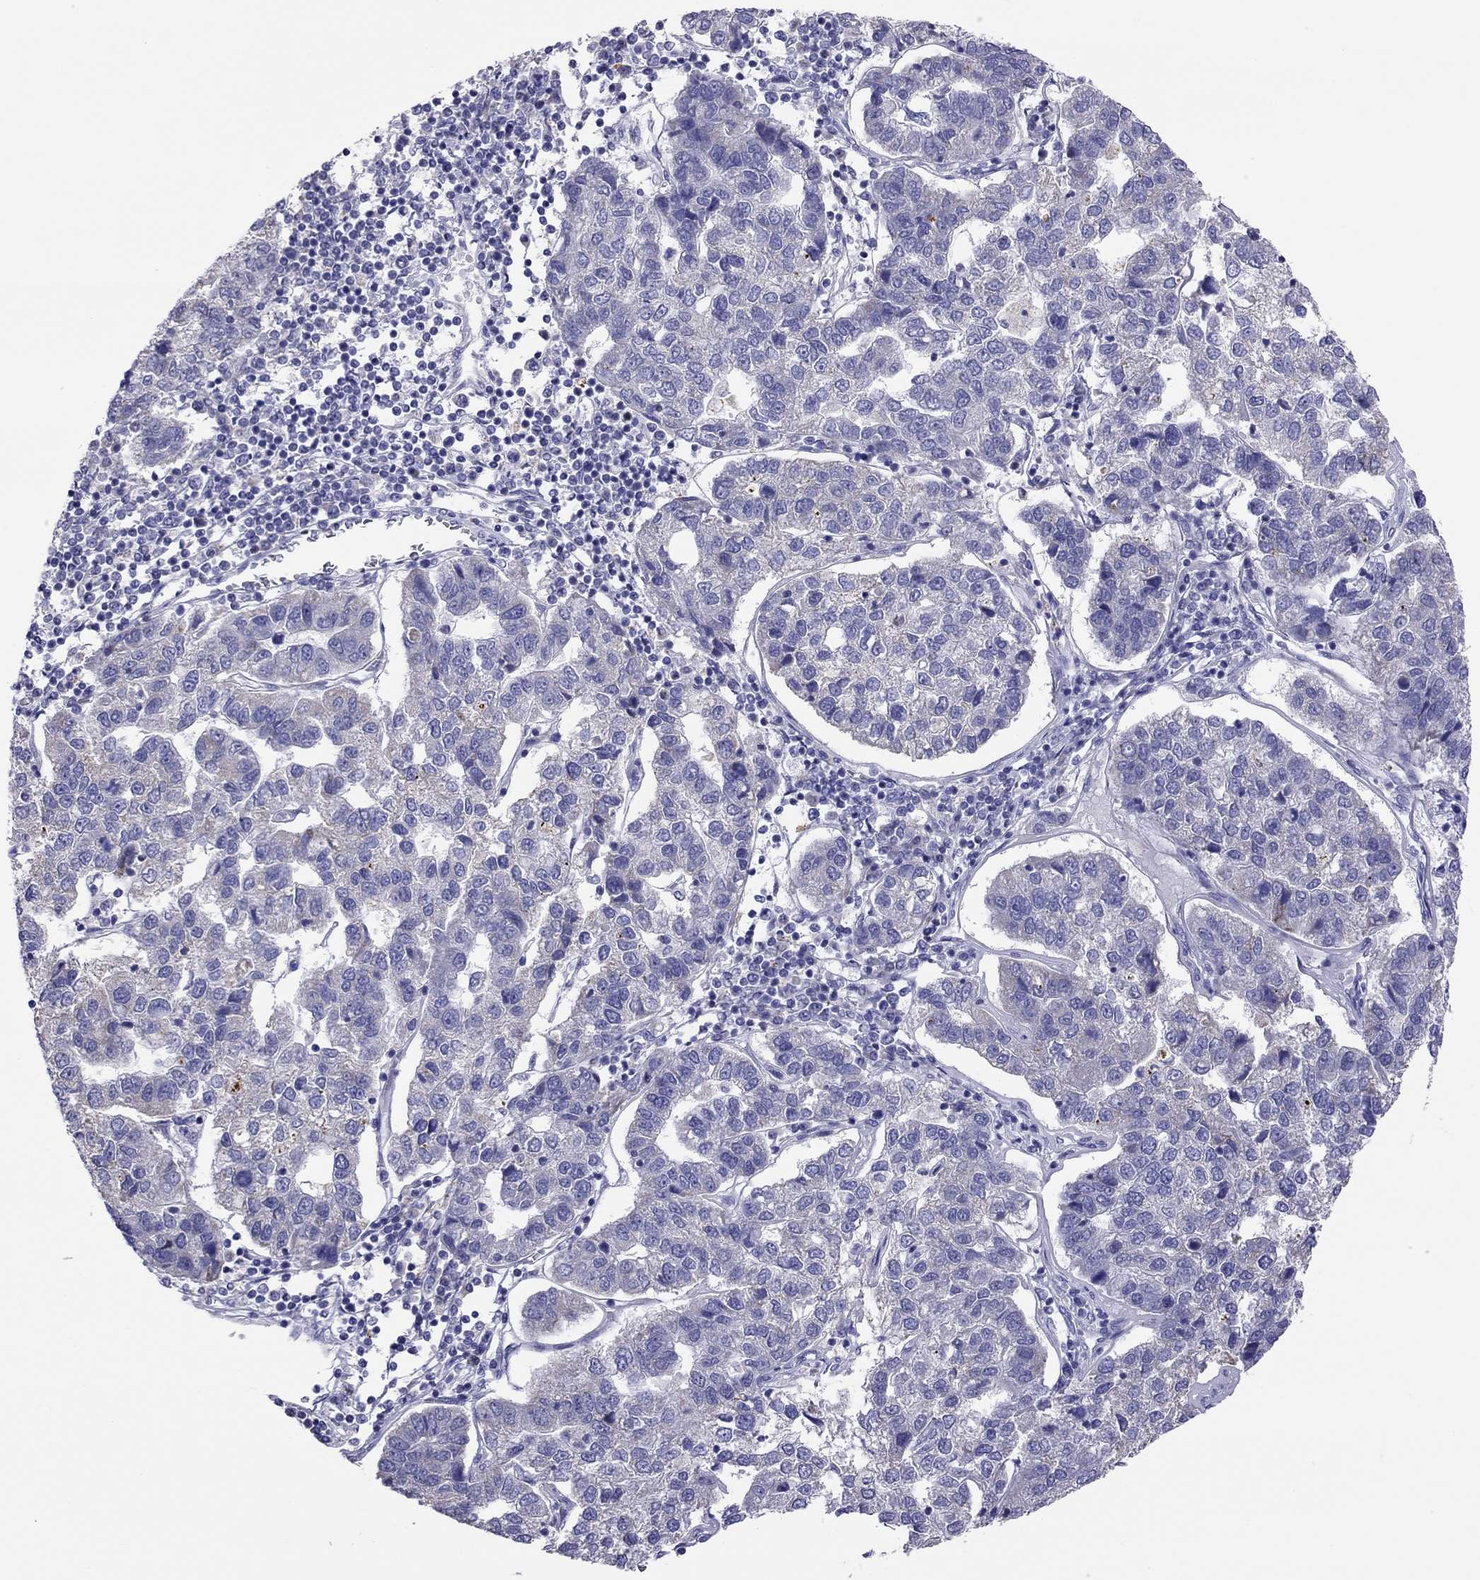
{"staining": {"intensity": "negative", "quantity": "none", "location": "none"}, "tissue": "pancreatic cancer", "cell_type": "Tumor cells", "image_type": "cancer", "snomed": [{"axis": "morphology", "description": "Adenocarcinoma, NOS"}, {"axis": "topography", "description": "Pancreas"}], "caption": "This is a micrograph of immunohistochemistry (IHC) staining of pancreatic adenocarcinoma, which shows no staining in tumor cells. Nuclei are stained in blue.", "gene": "COL9A1", "patient": {"sex": "female", "age": 61}}